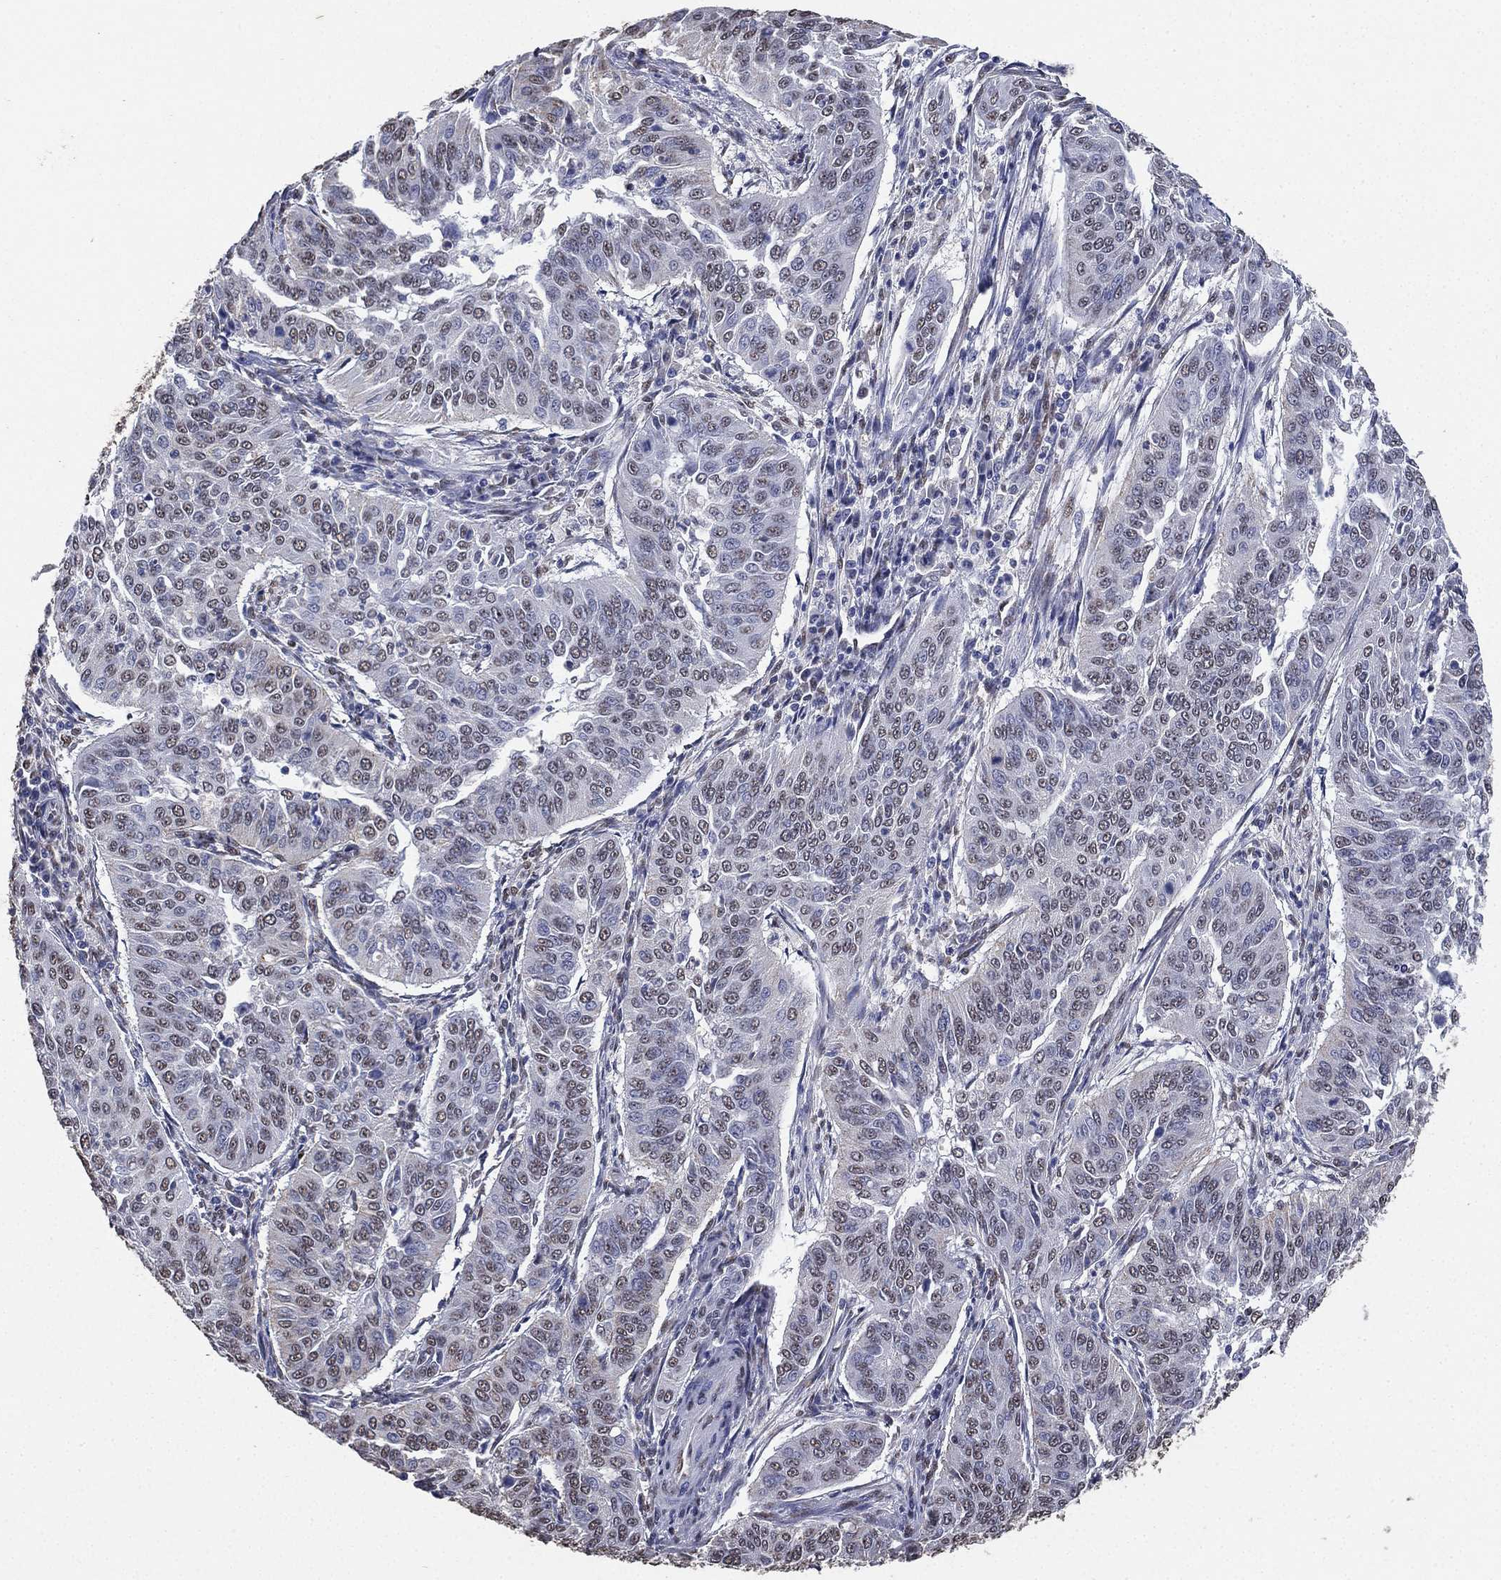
{"staining": {"intensity": "weak", "quantity": "<25%", "location": "nuclear"}, "tissue": "cervical cancer", "cell_type": "Tumor cells", "image_type": "cancer", "snomed": [{"axis": "morphology", "description": "Normal tissue, NOS"}, {"axis": "morphology", "description": "Squamous cell carcinoma, NOS"}, {"axis": "topography", "description": "Cervix"}], "caption": "Immunohistochemistry micrograph of human cervical squamous cell carcinoma stained for a protein (brown), which demonstrates no expression in tumor cells.", "gene": "ALDH7A1", "patient": {"sex": "female", "age": 39}}